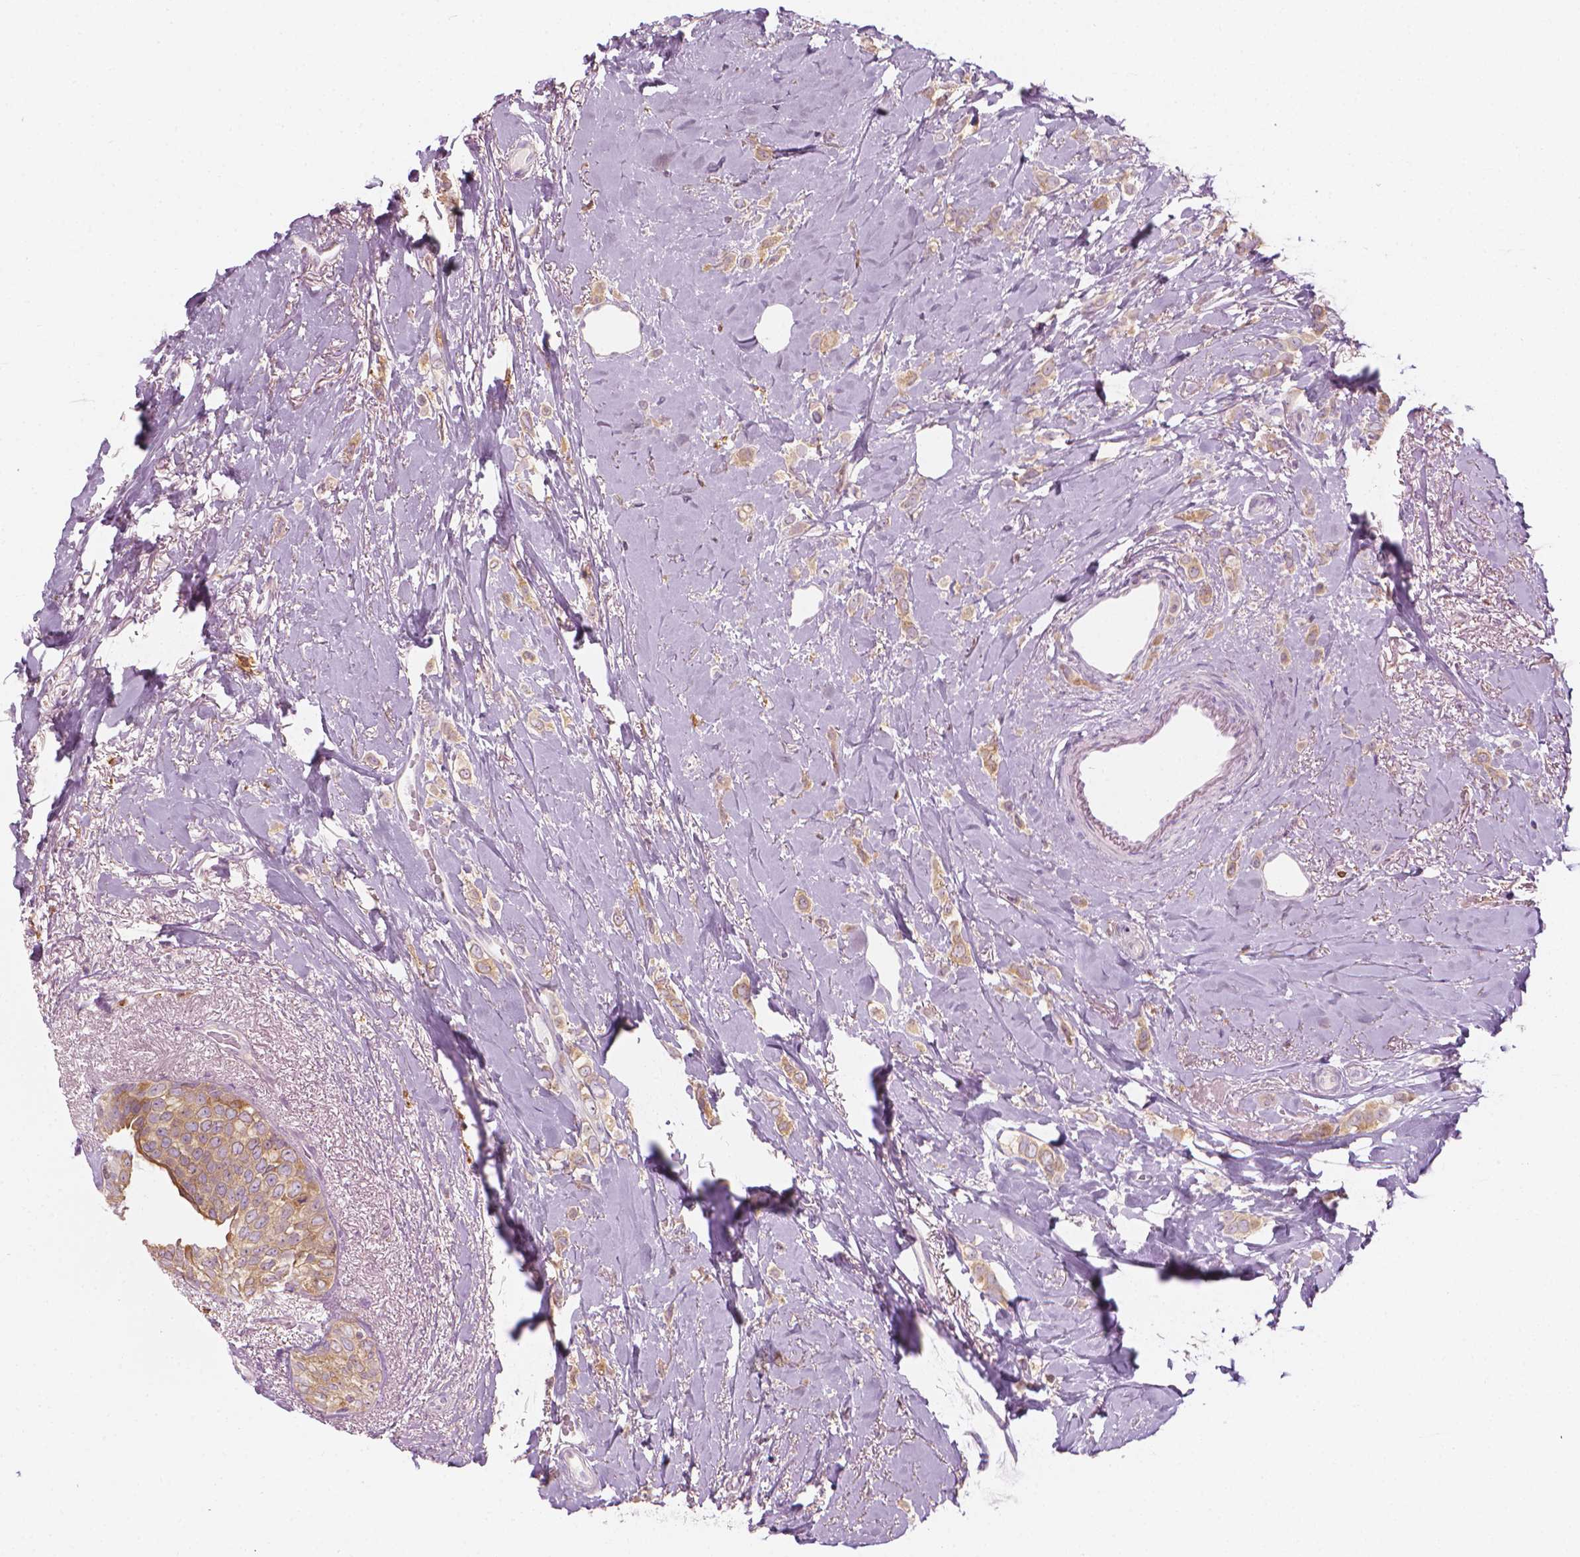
{"staining": {"intensity": "moderate", "quantity": ">75%", "location": "cytoplasmic/membranous"}, "tissue": "breast cancer", "cell_type": "Tumor cells", "image_type": "cancer", "snomed": [{"axis": "morphology", "description": "Lobular carcinoma"}, {"axis": "topography", "description": "Breast"}], "caption": "DAB (3,3'-diaminobenzidine) immunohistochemical staining of breast cancer (lobular carcinoma) exhibits moderate cytoplasmic/membranous protein expression in about >75% of tumor cells.", "gene": "SHMT1", "patient": {"sex": "female", "age": 66}}